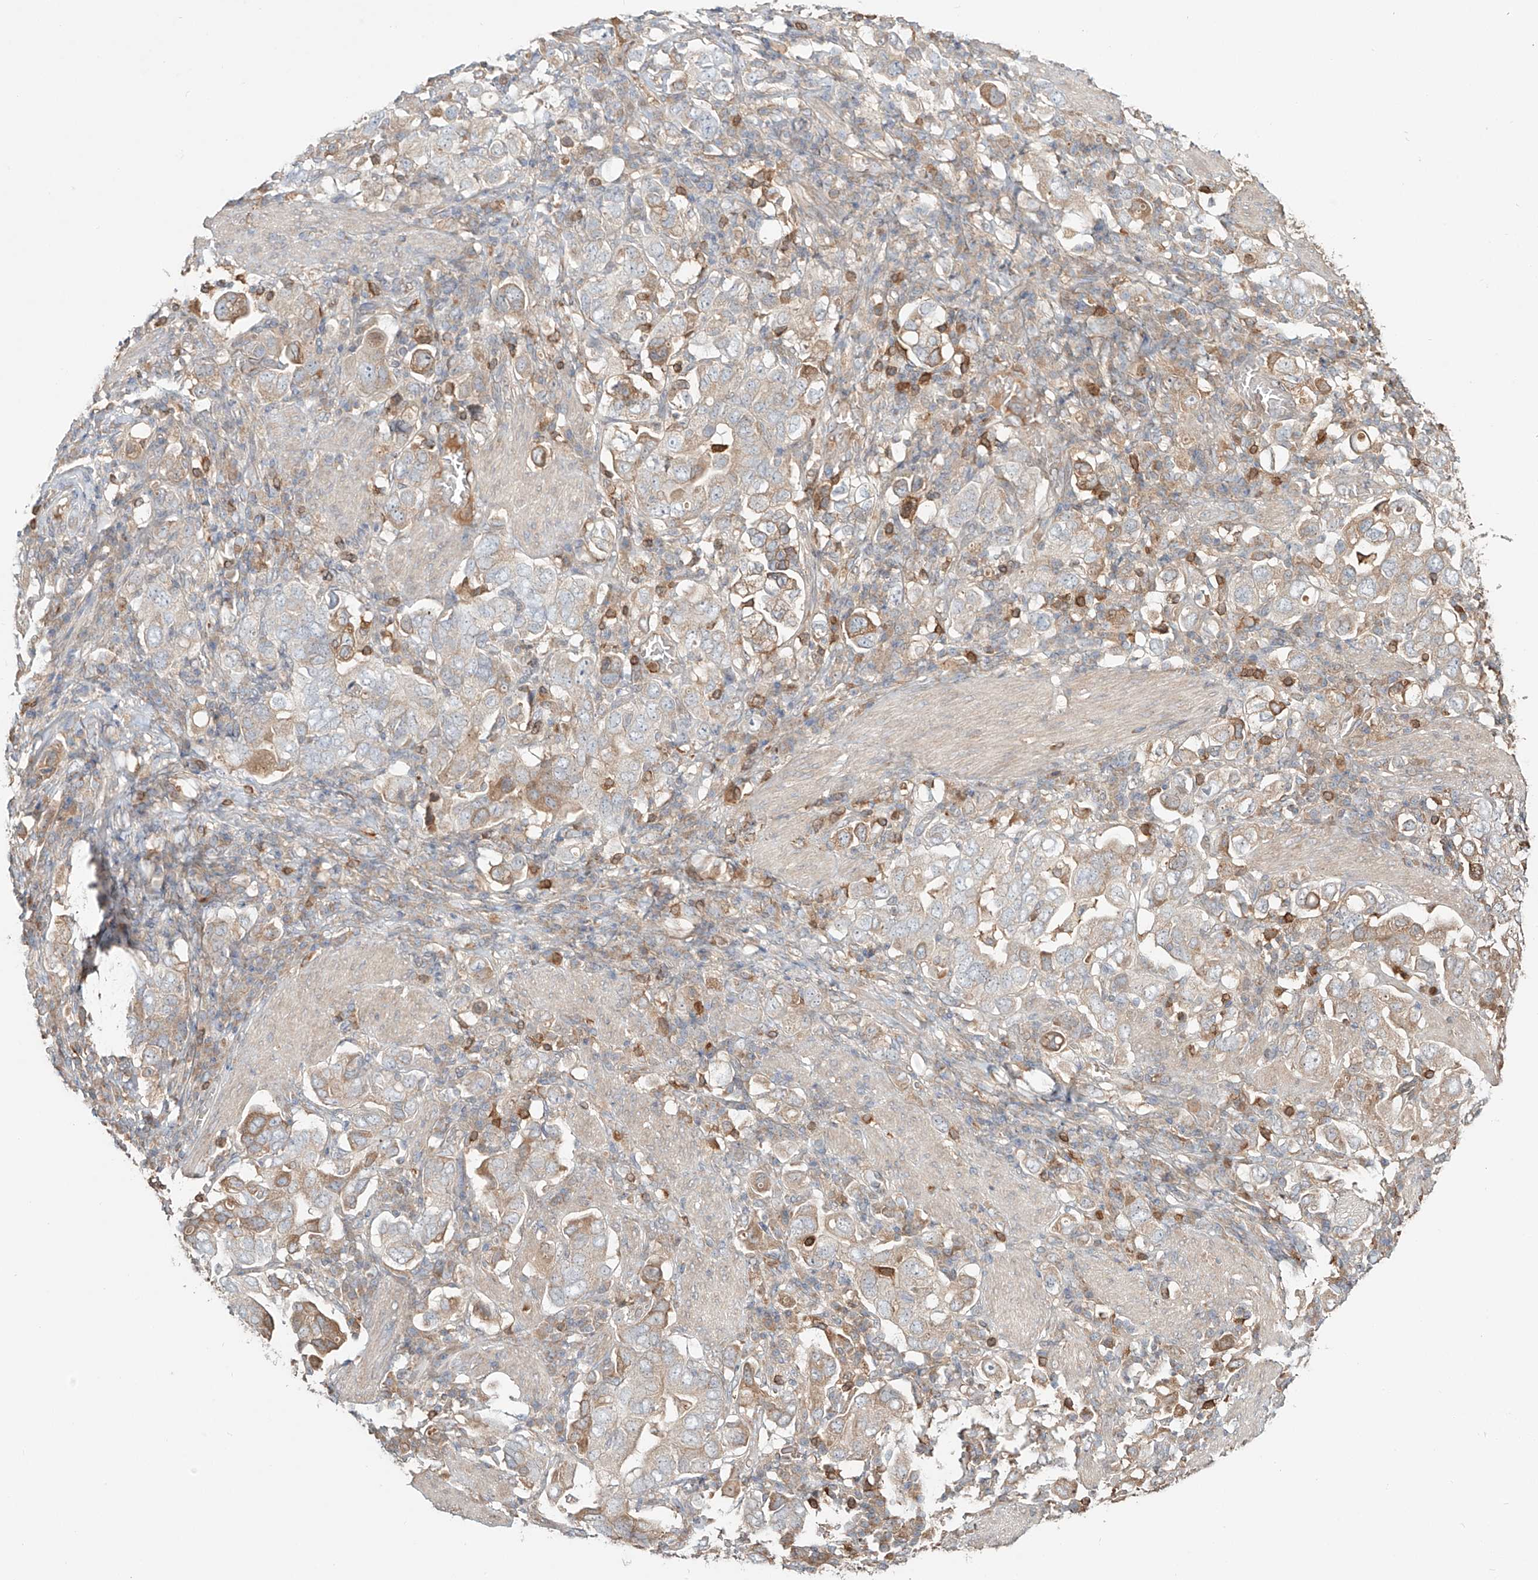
{"staining": {"intensity": "moderate", "quantity": "25%-75%", "location": "cytoplasmic/membranous"}, "tissue": "stomach cancer", "cell_type": "Tumor cells", "image_type": "cancer", "snomed": [{"axis": "morphology", "description": "Adenocarcinoma, NOS"}, {"axis": "topography", "description": "Stomach, upper"}], "caption": "Immunohistochemistry photomicrograph of stomach cancer stained for a protein (brown), which demonstrates medium levels of moderate cytoplasmic/membranous staining in approximately 25%-75% of tumor cells.", "gene": "ERO1A", "patient": {"sex": "male", "age": 62}}